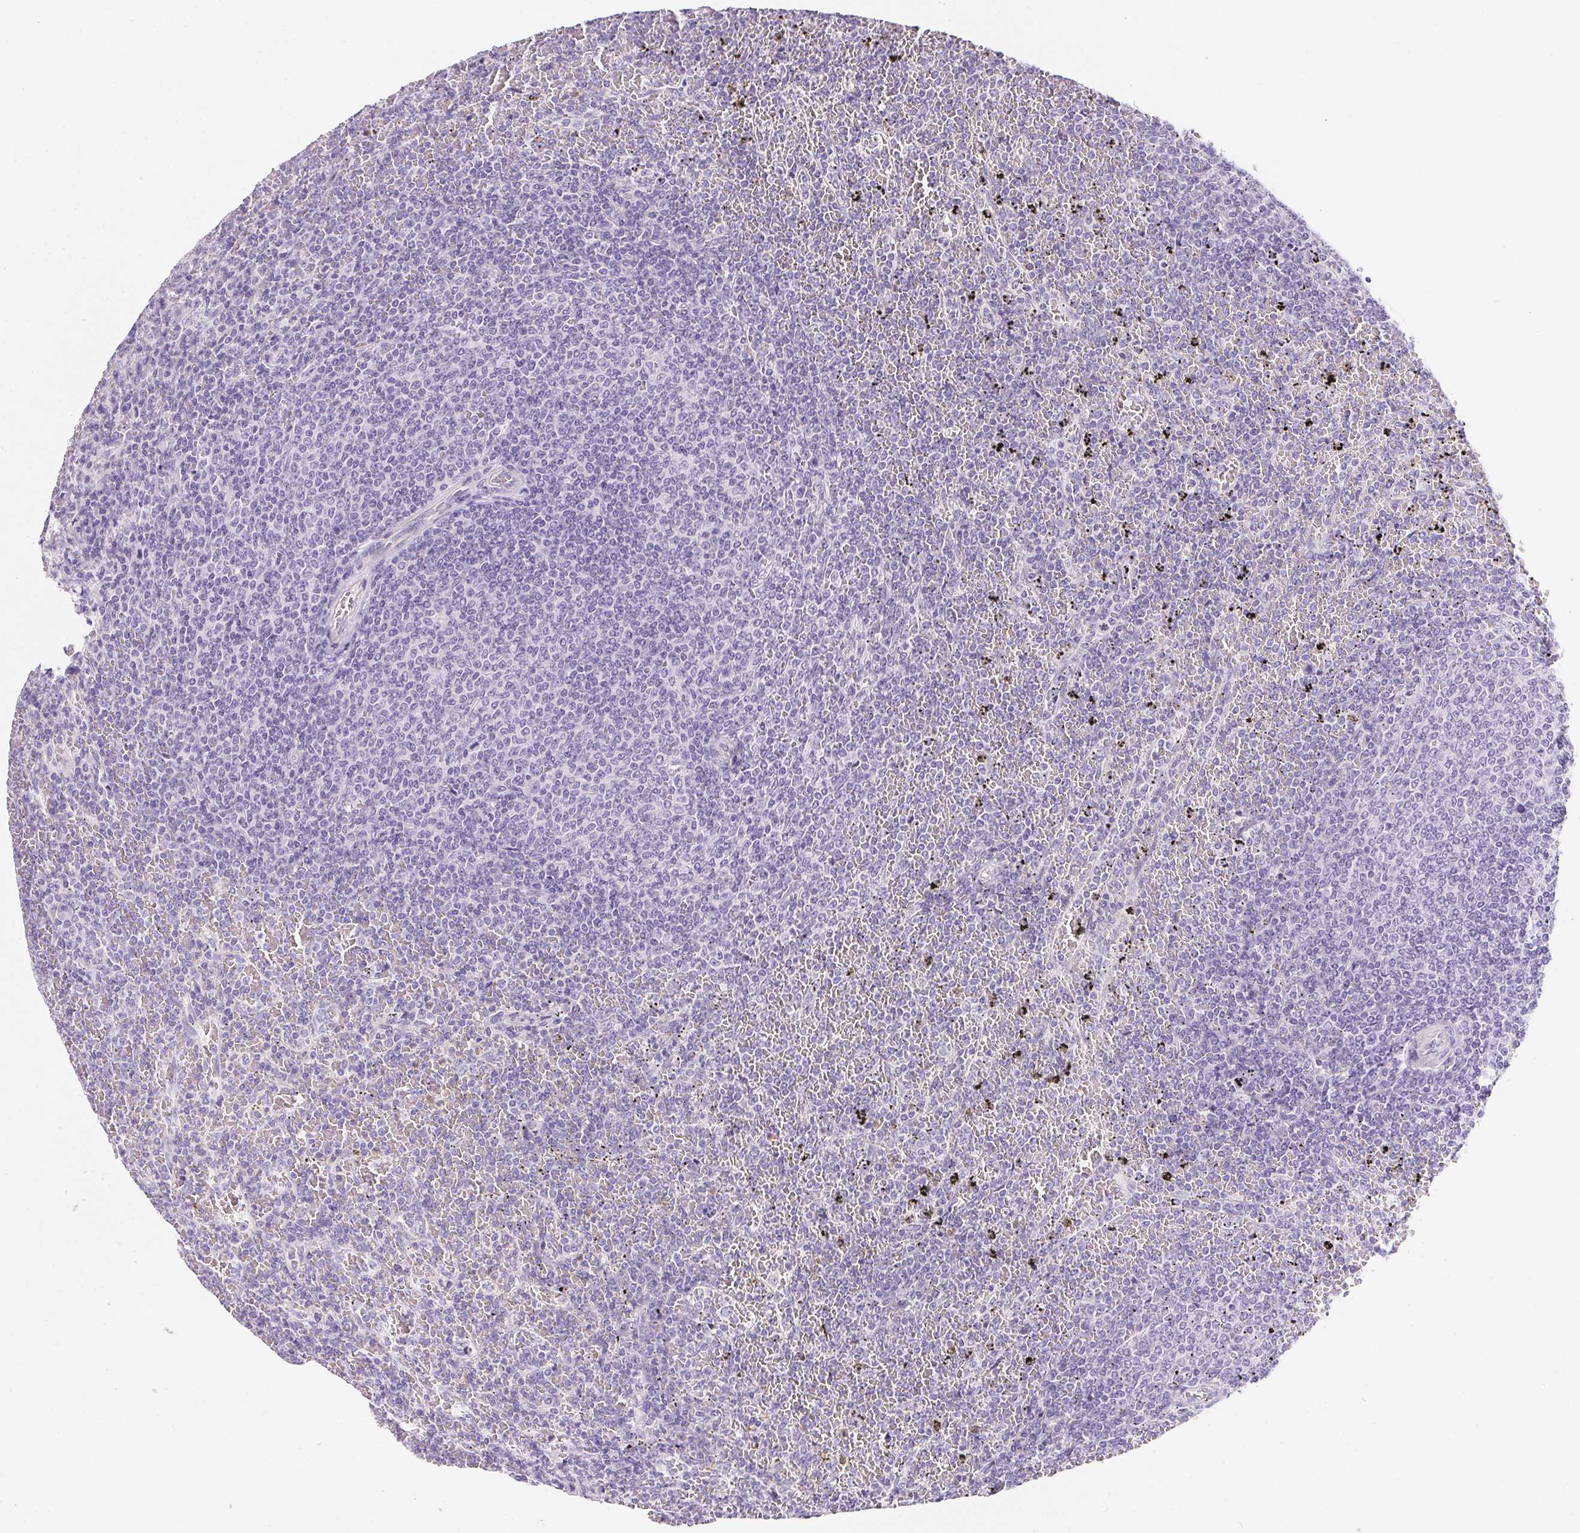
{"staining": {"intensity": "negative", "quantity": "none", "location": "none"}, "tissue": "lymphoma", "cell_type": "Tumor cells", "image_type": "cancer", "snomed": [{"axis": "morphology", "description": "Malignant lymphoma, non-Hodgkin's type, Low grade"}, {"axis": "topography", "description": "Spleen"}], "caption": "Protein analysis of lymphoma shows no significant positivity in tumor cells. (Stains: DAB (3,3'-diaminobenzidine) IHC with hematoxylin counter stain, Microscopy: brightfield microscopy at high magnification).", "gene": "AQP5", "patient": {"sex": "female", "age": 77}}